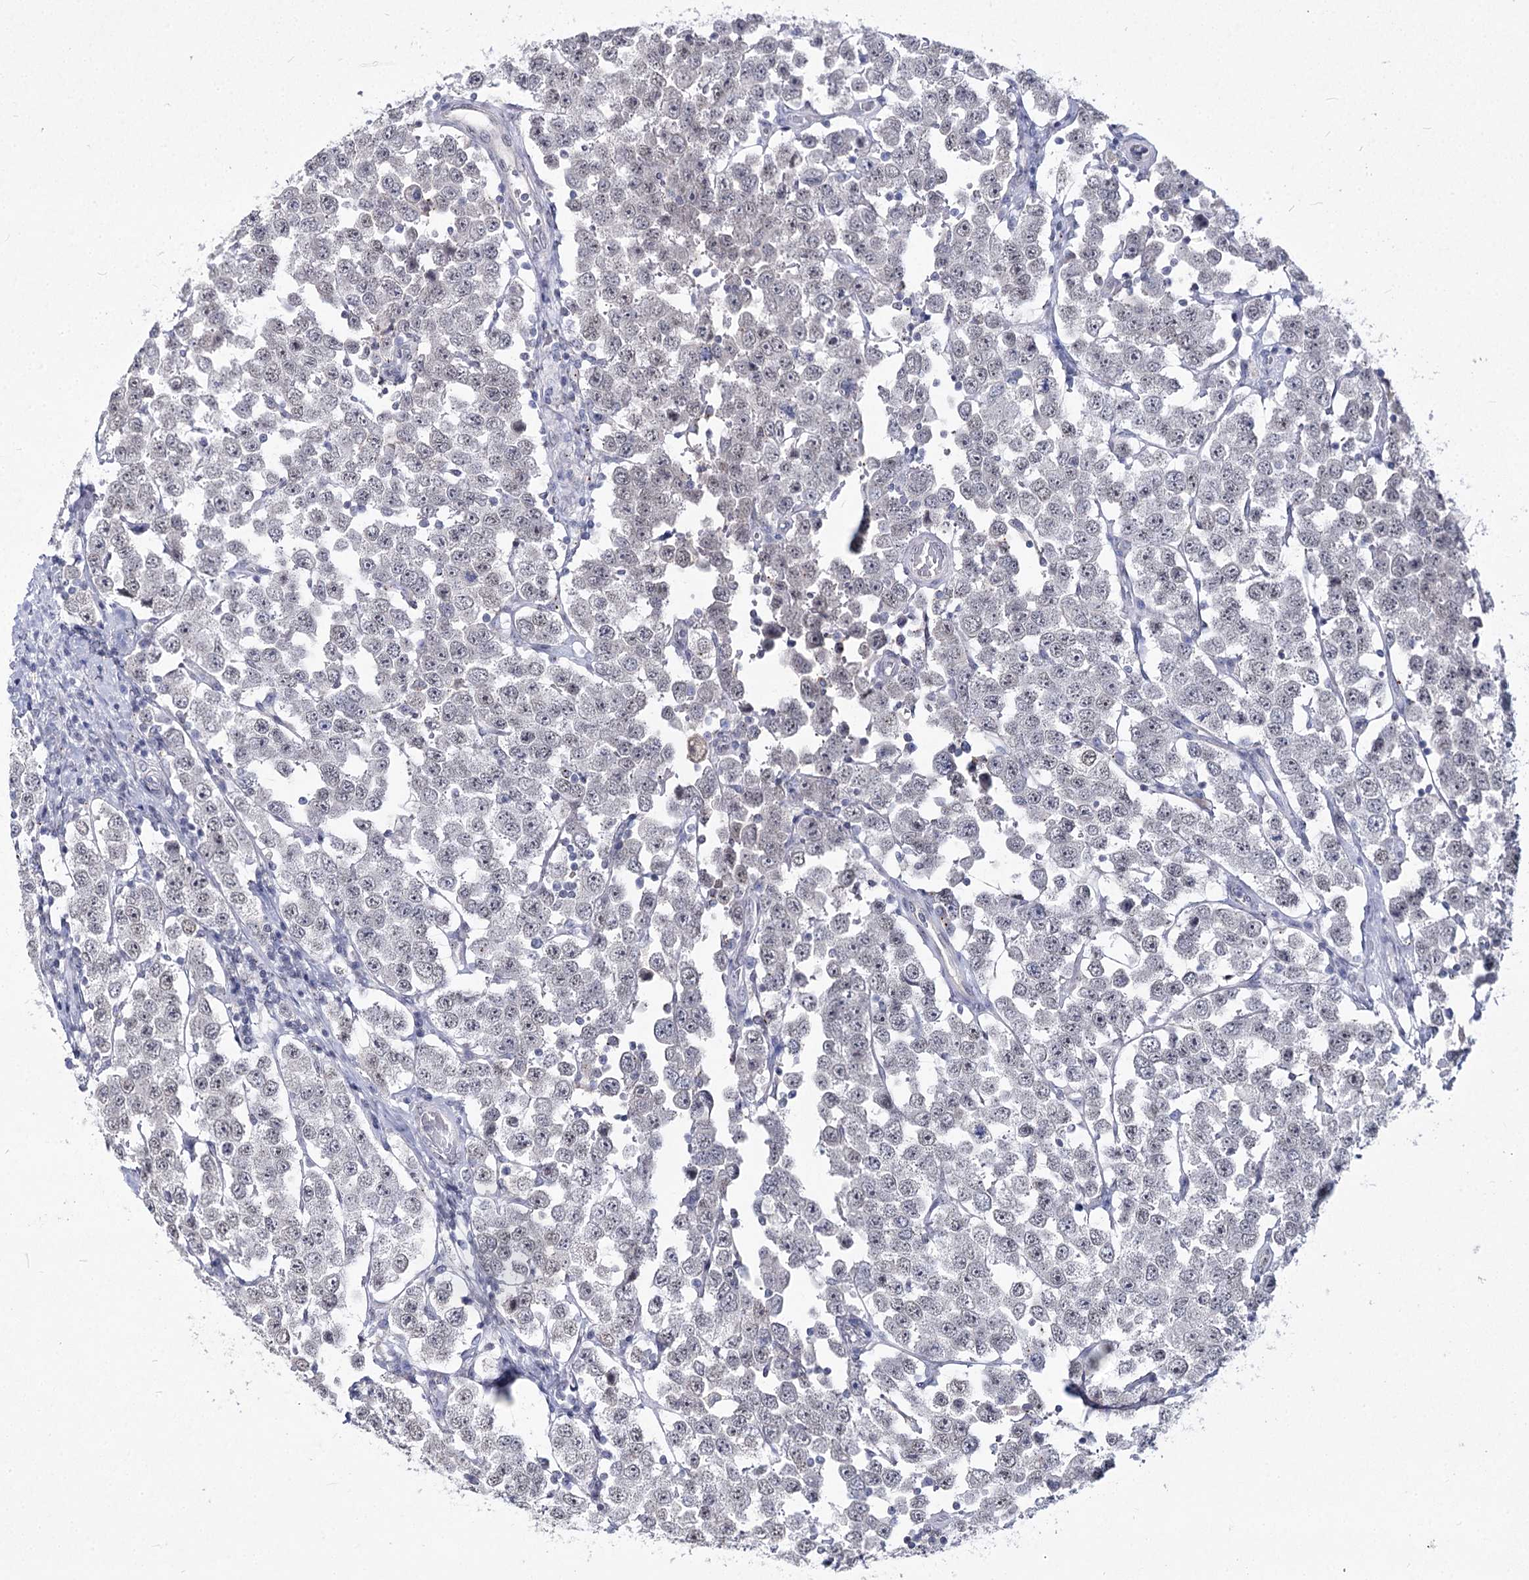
{"staining": {"intensity": "negative", "quantity": "none", "location": "none"}, "tissue": "testis cancer", "cell_type": "Tumor cells", "image_type": "cancer", "snomed": [{"axis": "morphology", "description": "Seminoma, NOS"}, {"axis": "topography", "description": "Testis"}], "caption": "DAB immunohistochemical staining of human testis cancer (seminoma) shows no significant positivity in tumor cells.", "gene": "ATP10B", "patient": {"sex": "male", "age": 28}}